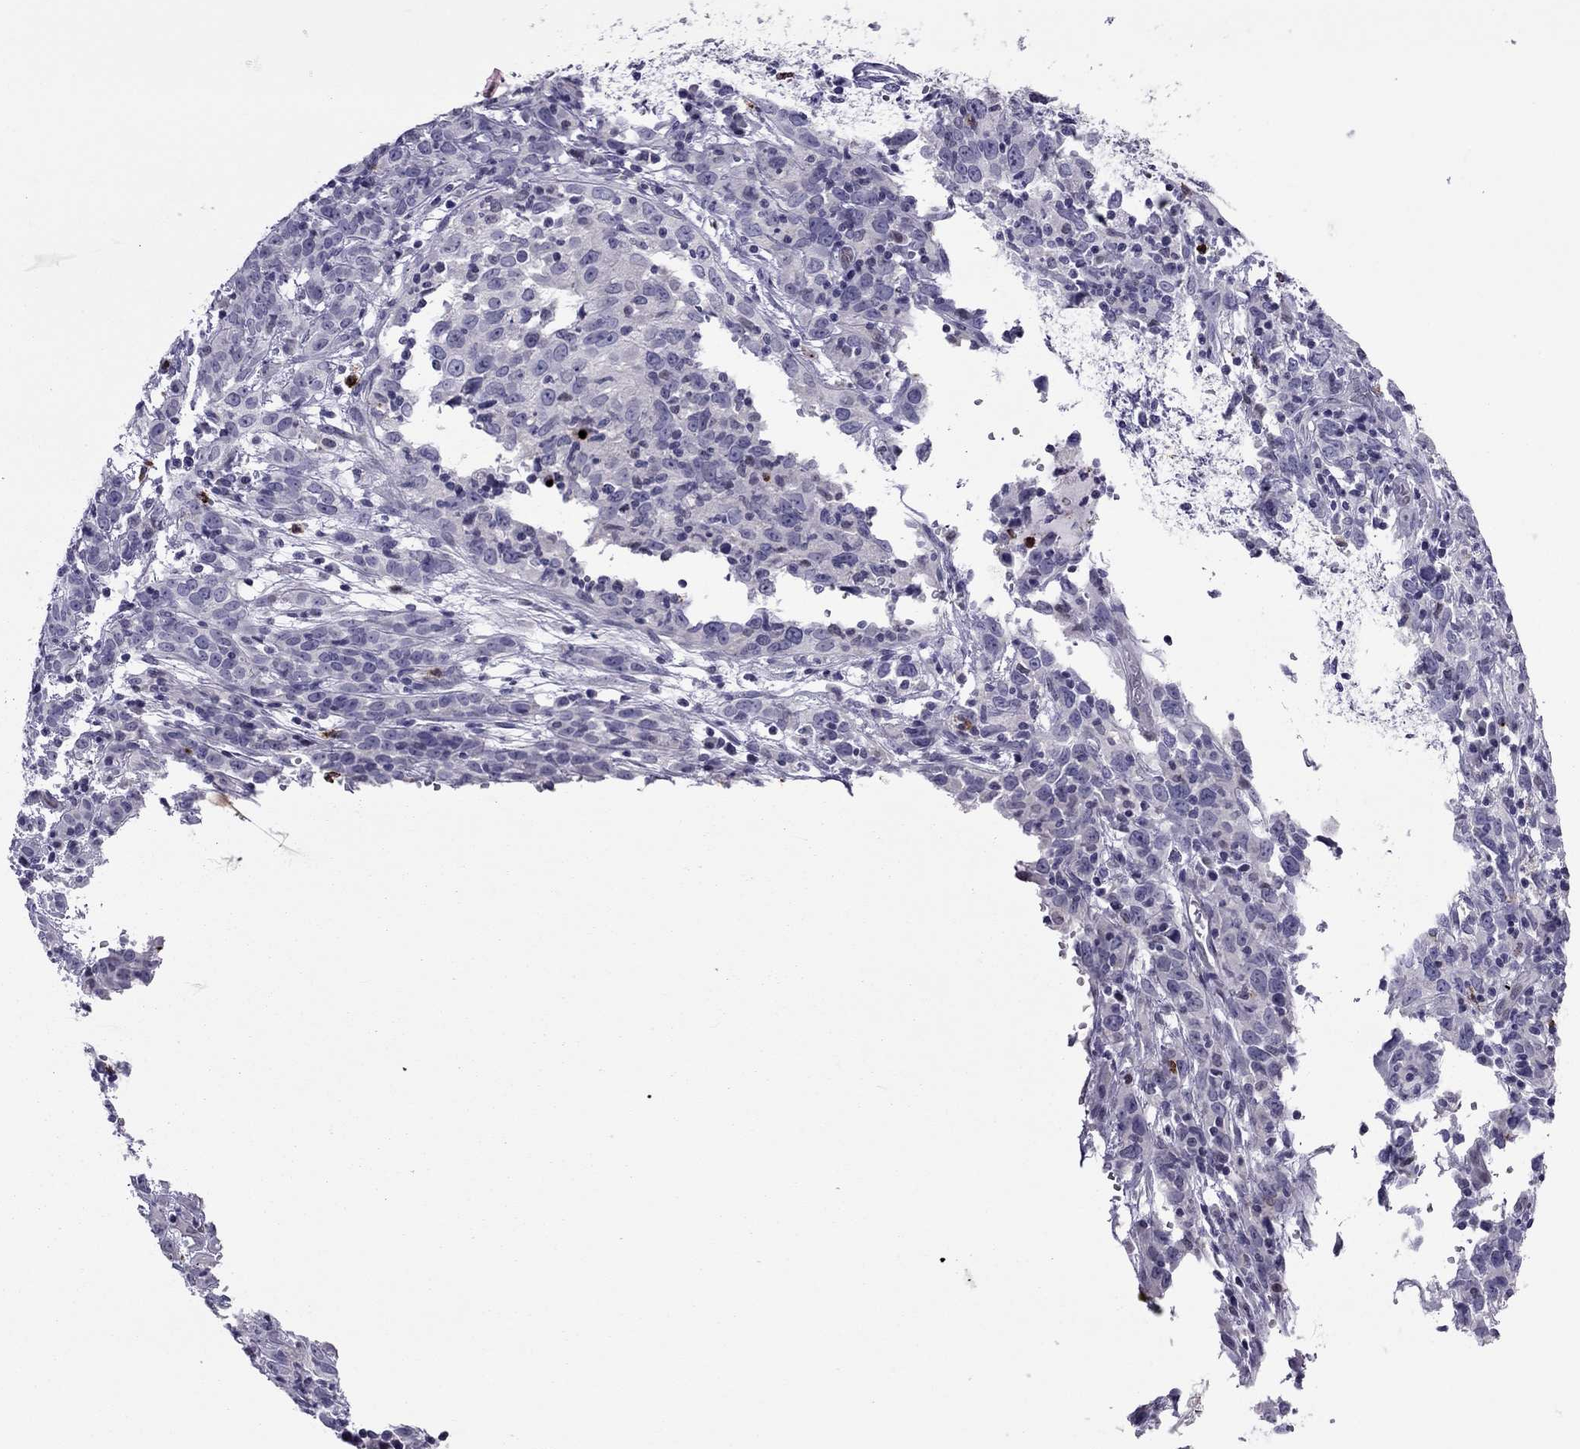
{"staining": {"intensity": "negative", "quantity": "none", "location": "none"}, "tissue": "cervical cancer", "cell_type": "Tumor cells", "image_type": "cancer", "snomed": [{"axis": "morphology", "description": "Adenocarcinoma, NOS"}, {"axis": "topography", "description": "Cervix"}], "caption": "Tumor cells are negative for protein expression in human cervical adenocarcinoma.", "gene": "CCL27", "patient": {"sex": "female", "age": 40}}